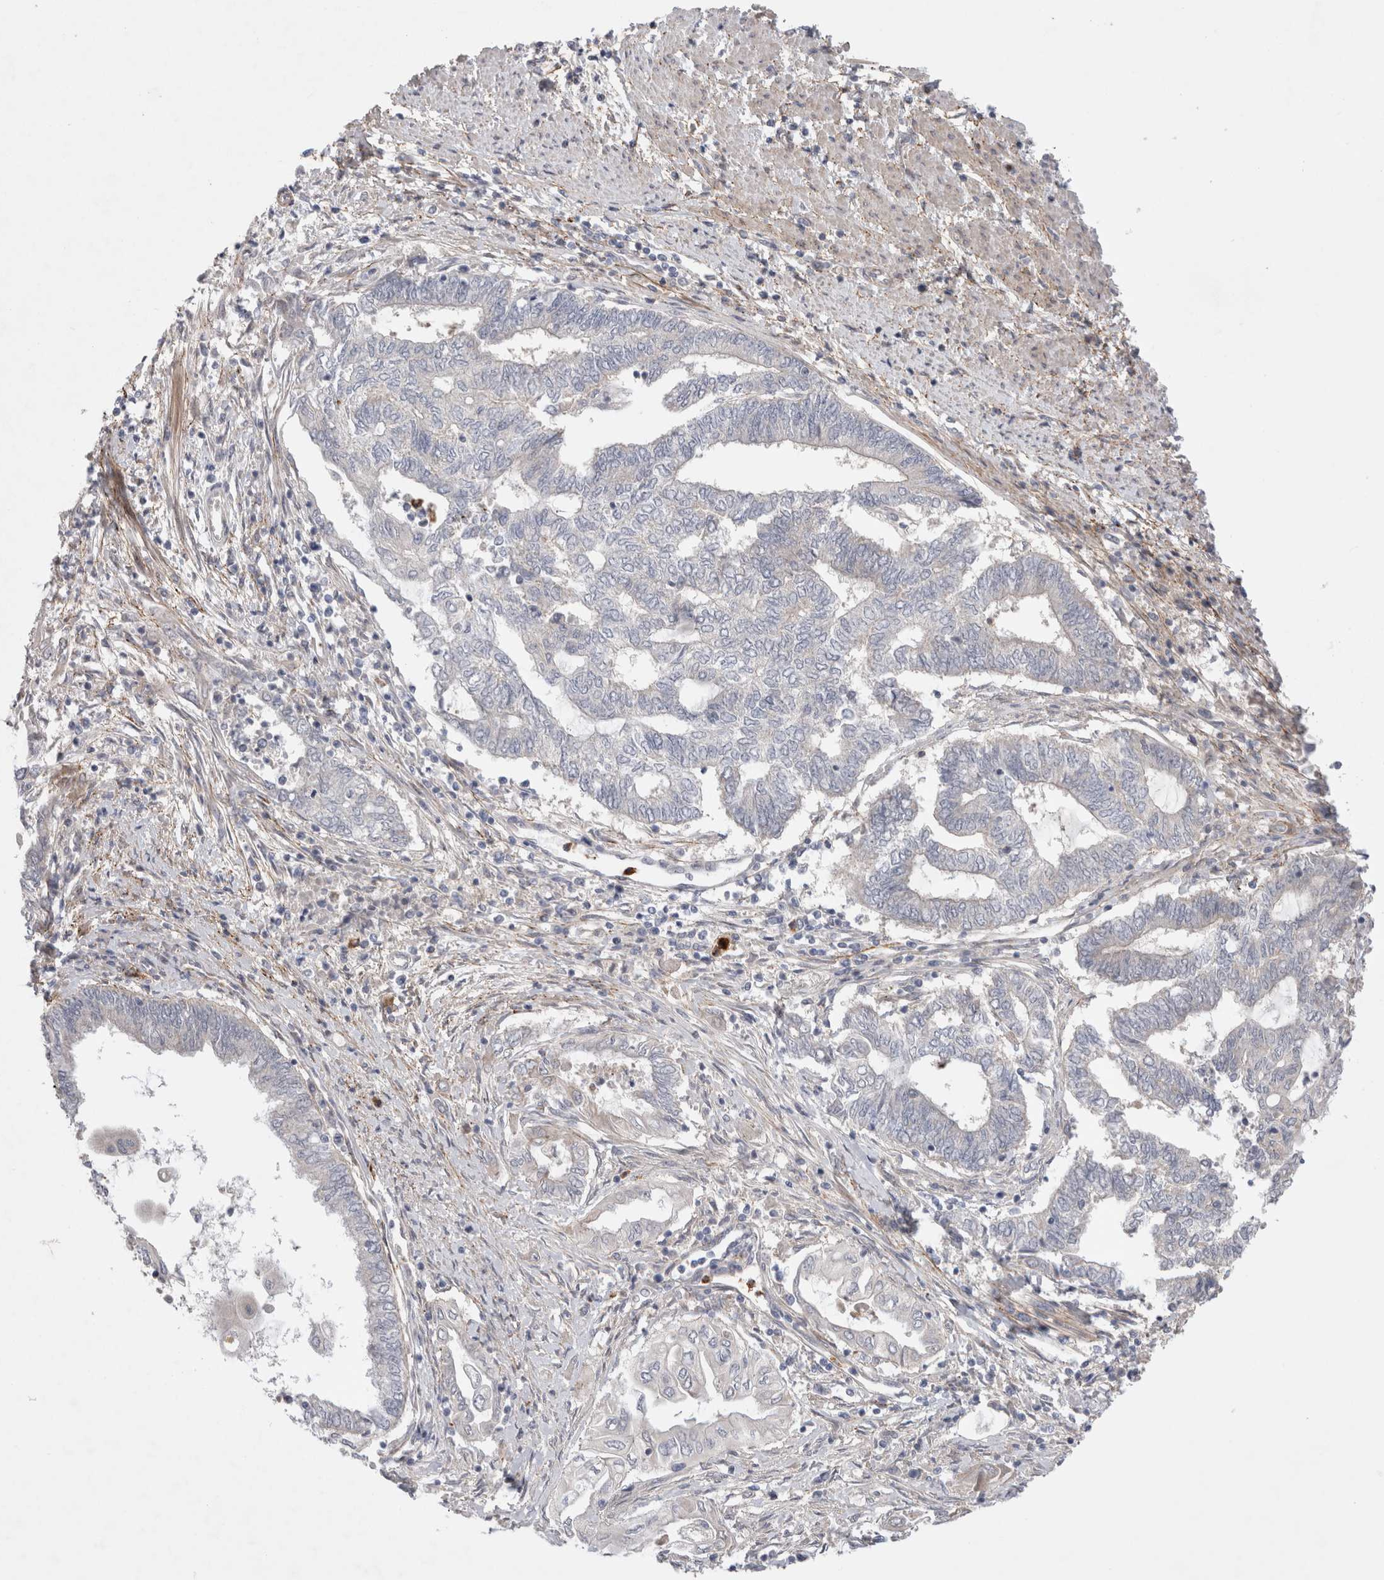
{"staining": {"intensity": "negative", "quantity": "none", "location": "none"}, "tissue": "endometrial cancer", "cell_type": "Tumor cells", "image_type": "cancer", "snomed": [{"axis": "morphology", "description": "Adenocarcinoma, NOS"}, {"axis": "topography", "description": "Uterus"}, {"axis": "topography", "description": "Endometrium"}], "caption": "Immunohistochemistry (IHC) histopathology image of neoplastic tissue: endometrial cancer stained with DAB (3,3'-diaminobenzidine) exhibits no significant protein staining in tumor cells.", "gene": "GSDMB", "patient": {"sex": "female", "age": 70}}